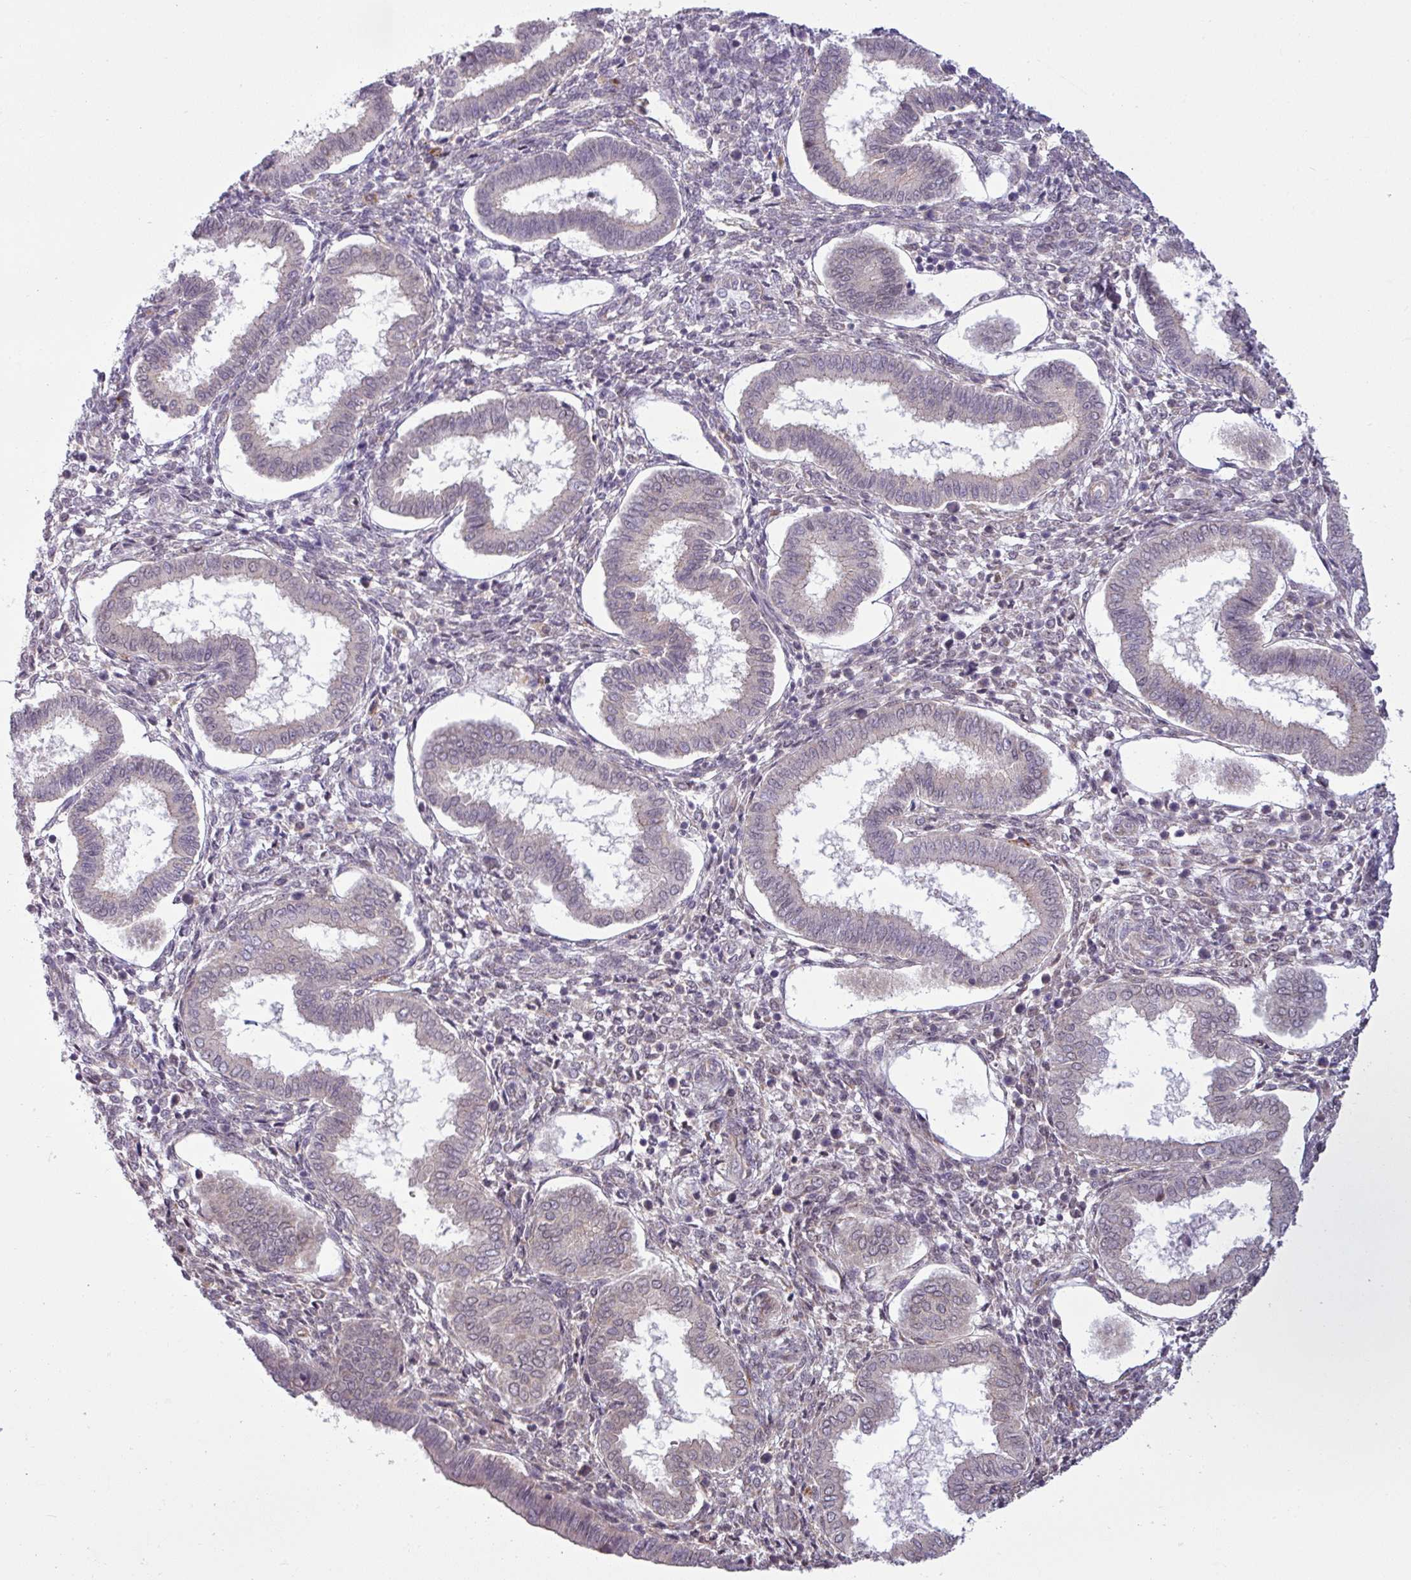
{"staining": {"intensity": "negative", "quantity": "none", "location": "none"}, "tissue": "endometrium", "cell_type": "Cells in endometrial stroma", "image_type": "normal", "snomed": [{"axis": "morphology", "description": "Normal tissue, NOS"}, {"axis": "topography", "description": "Endometrium"}], "caption": "High power microscopy image of an IHC photomicrograph of unremarkable endometrium, revealing no significant expression in cells in endometrial stroma. Nuclei are stained in blue.", "gene": "CCDC144A", "patient": {"sex": "female", "age": 24}}